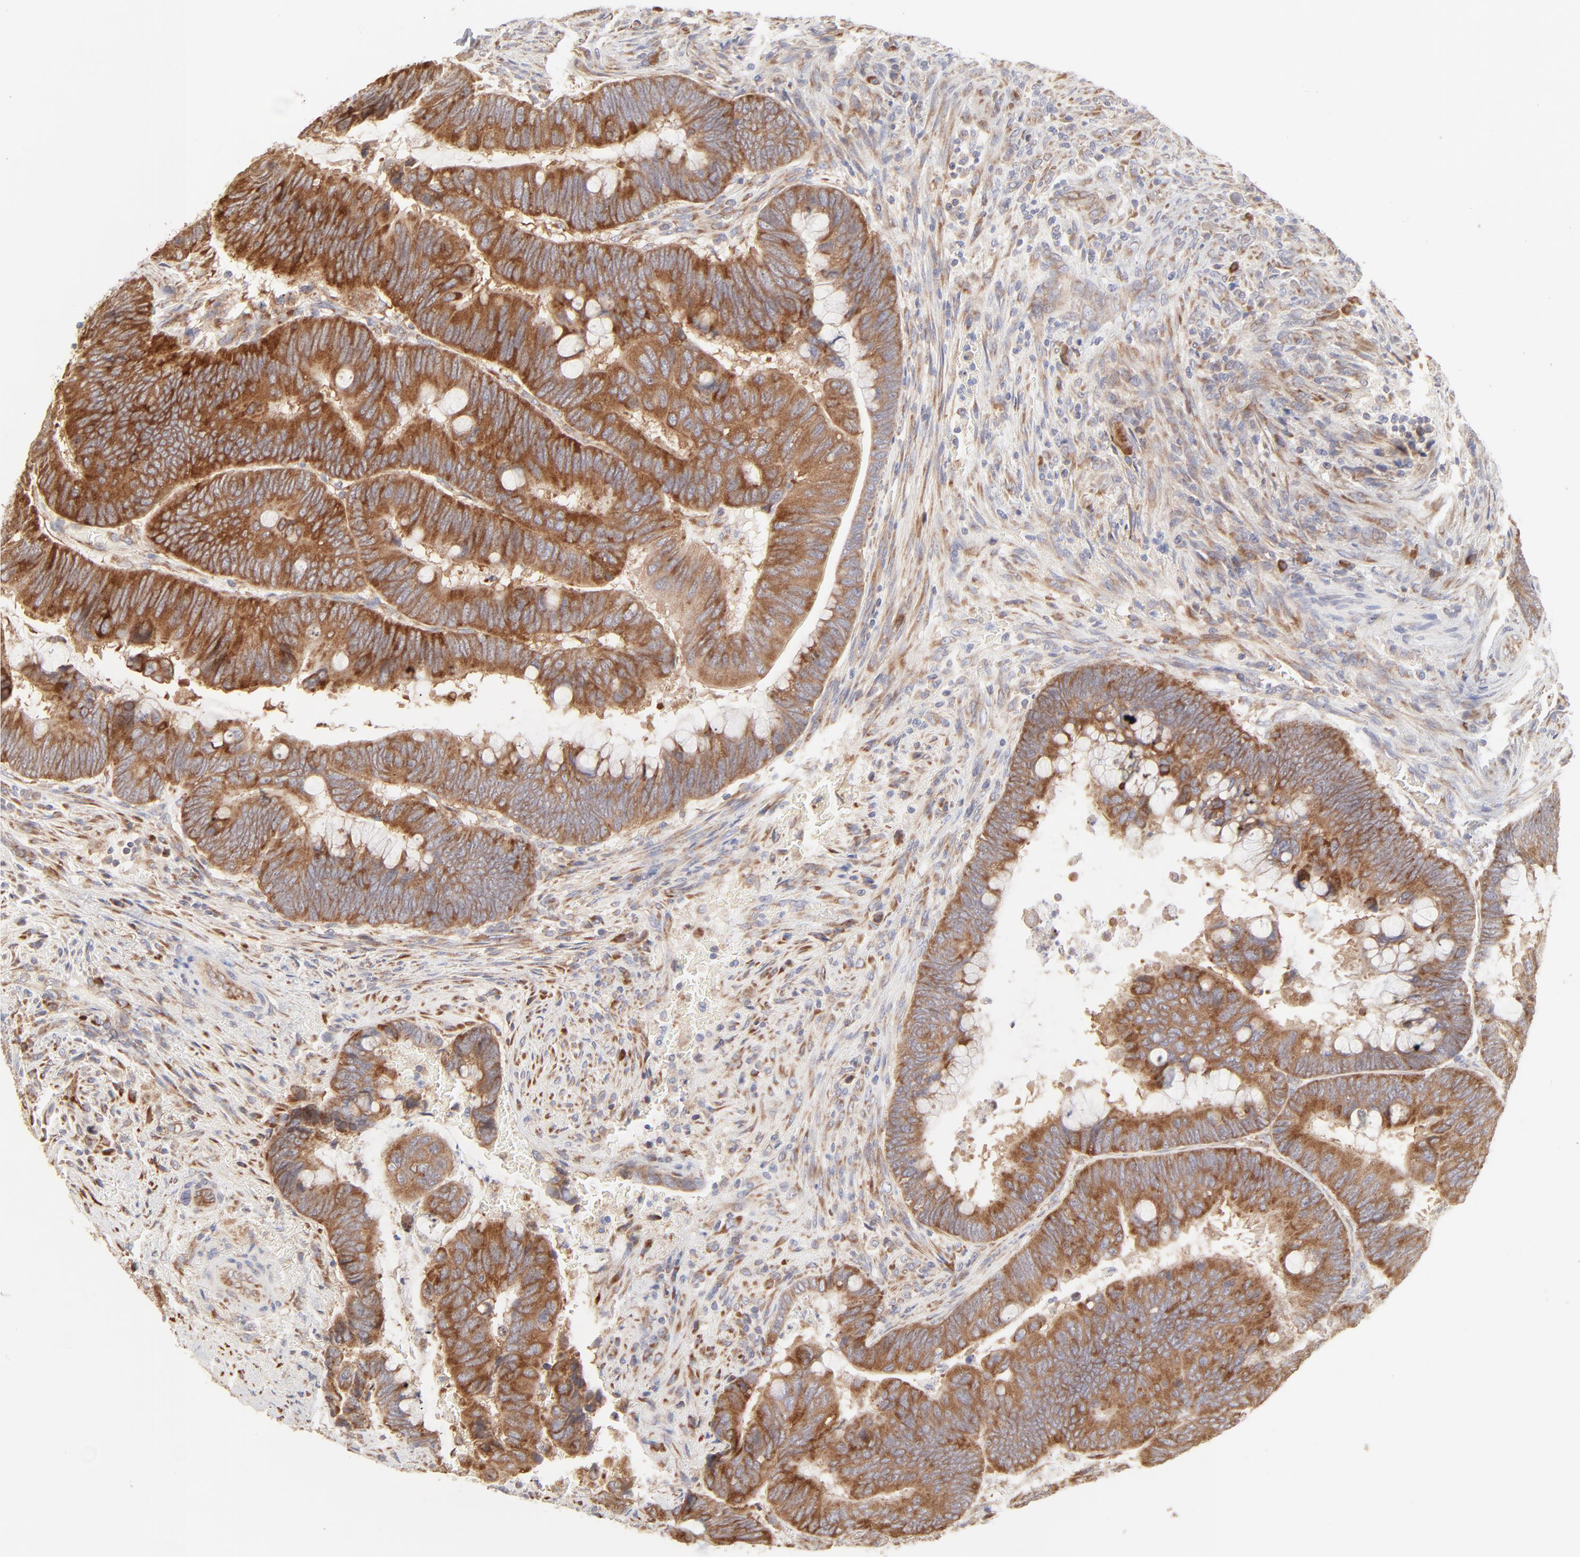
{"staining": {"intensity": "strong", "quantity": ">75%", "location": "cytoplasmic/membranous"}, "tissue": "colorectal cancer", "cell_type": "Tumor cells", "image_type": "cancer", "snomed": [{"axis": "morphology", "description": "Normal tissue, NOS"}, {"axis": "morphology", "description": "Adenocarcinoma, NOS"}, {"axis": "topography", "description": "Rectum"}], "caption": "The micrograph shows immunohistochemical staining of colorectal adenocarcinoma. There is strong cytoplasmic/membranous positivity is seen in about >75% of tumor cells.", "gene": "RPS21", "patient": {"sex": "male", "age": 92}}